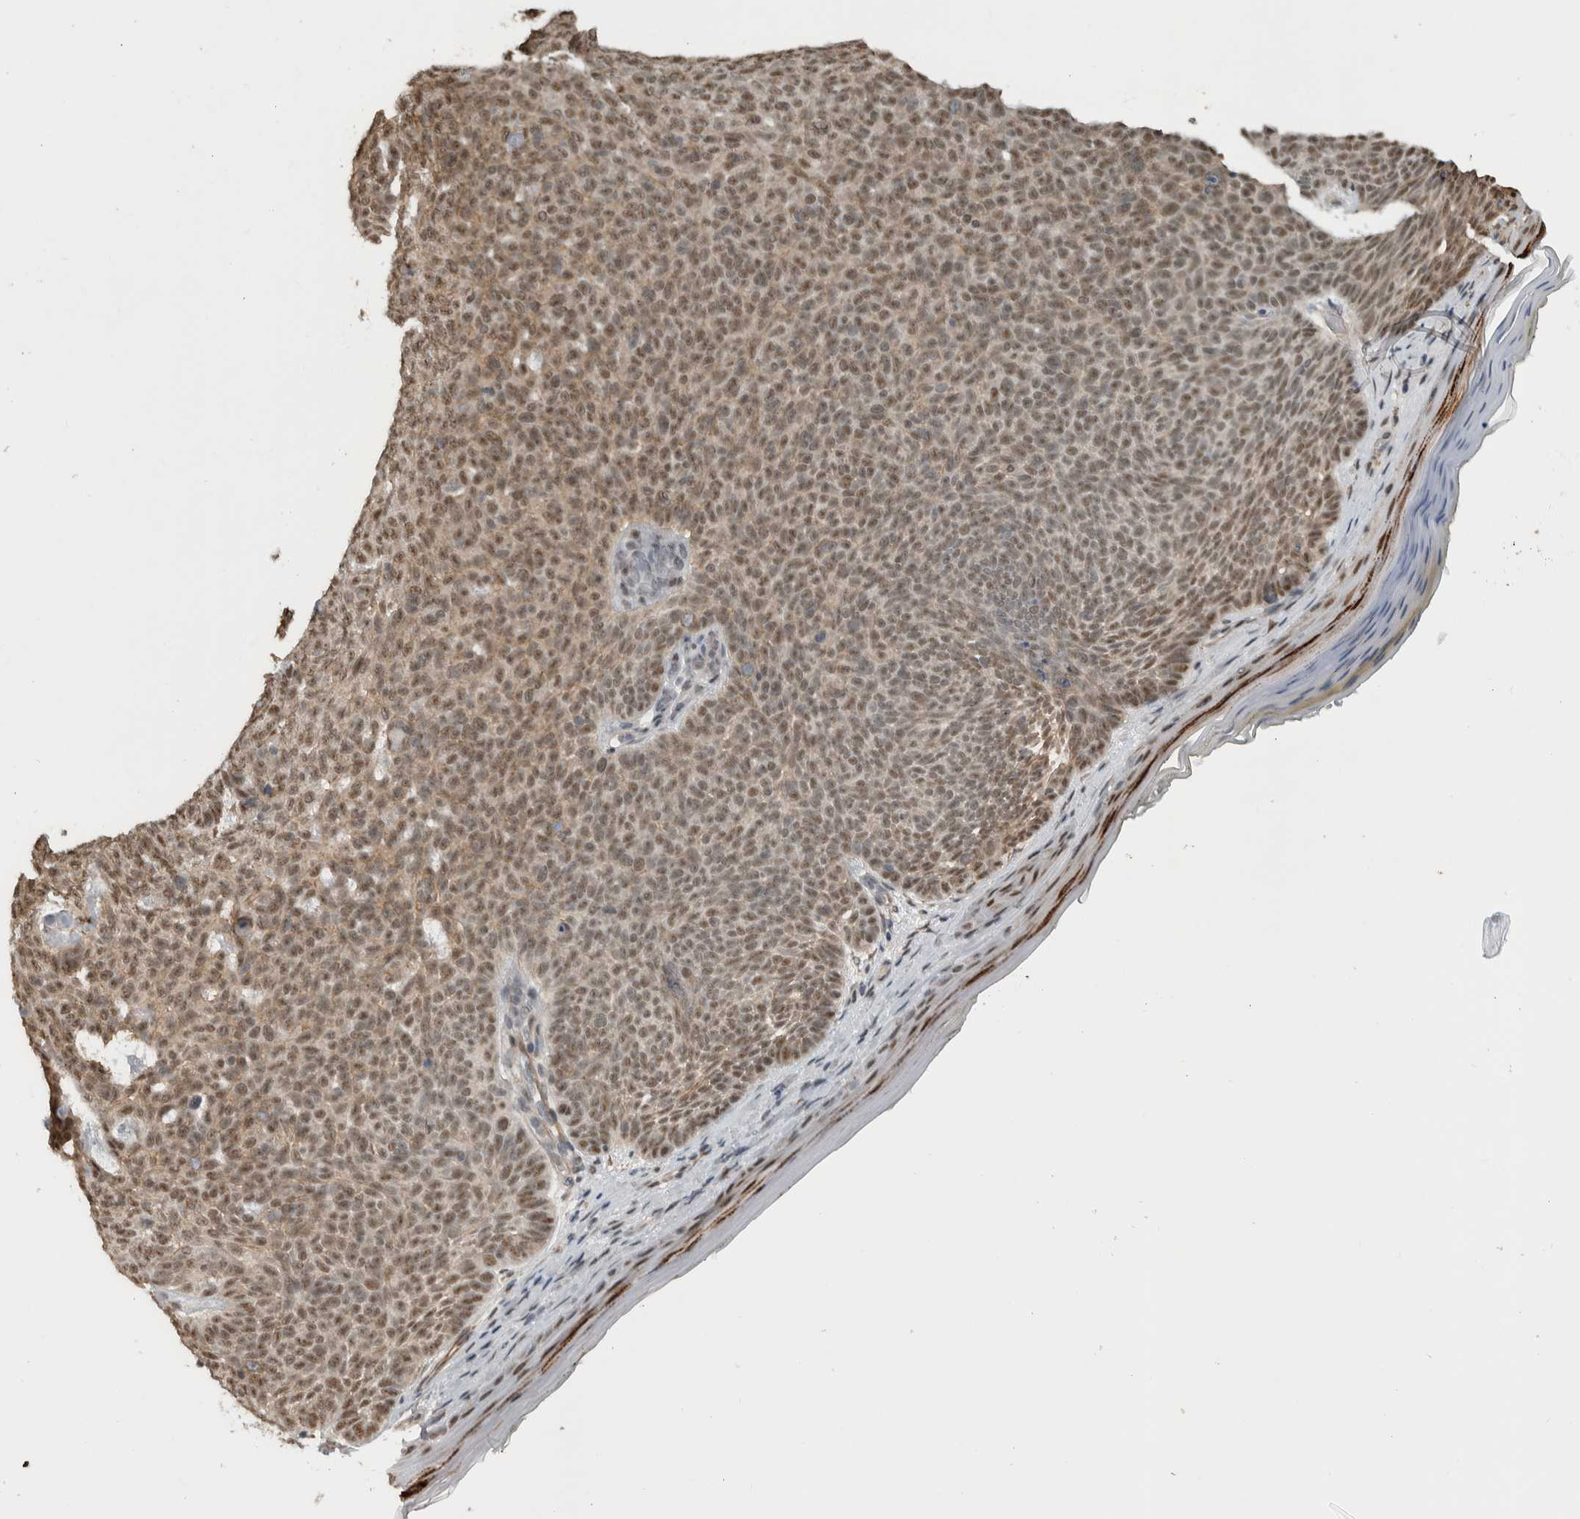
{"staining": {"intensity": "moderate", "quantity": ">75%", "location": "nuclear"}, "tissue": "skin cancer", "cell_type": "Tumor cells", "image_type": "cancer", "snomed": [{"axis": "morphology", "description": "Basal cell carcinoma"}, {"axis": "topography", "description": "Skin"}], "caption": "High-magnification brightfield microscopy of skin cancer (basal cell carcinoma) stained with DAB (brown) and counterstained with hematoxylin (blue). tumor cells exhibit moderate nuclear expression is seen in about>75% of cells. (IHC, brightfield microscopy, high magnification).", "gene": "DDX42", "patient": {"sex": "male", "age": 61}}